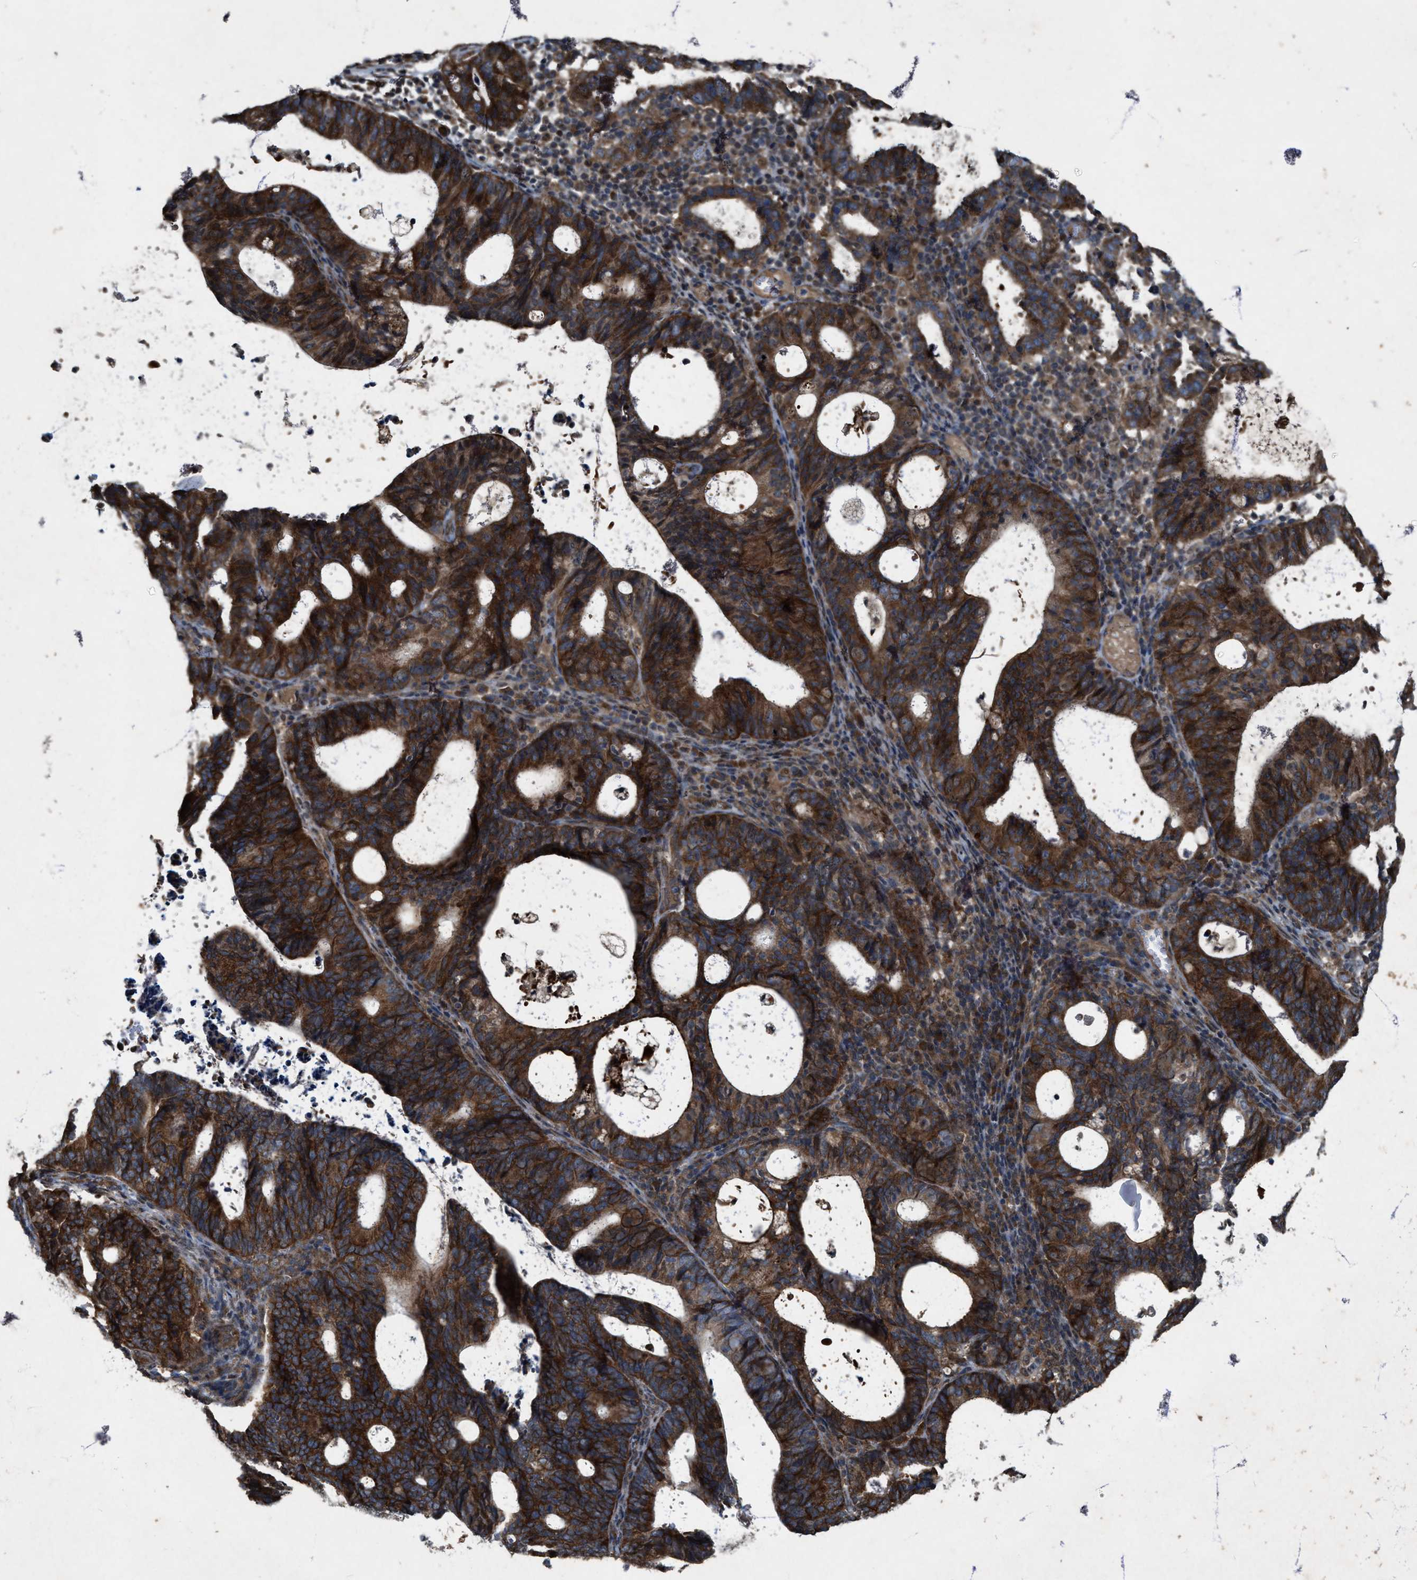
{"staining": {"intensity": "strong", "quantity": ">75%", "location": "cytoplasmic/membranous"}, "tissue": "endometrial cancer", "cell_type": "Tumor cells", "image_type": "cancer", "snomed": [{"axis": "morphology", "description": "Adenocarcinoma, NOS"}, {"axis": "topography", "description": "Uterus"}], "caption": "Brown immunohistochemical staining in adenocarcinoma (endometrial) demonstrates strong cytoplasmic/membranous staining in about >75% of tumor cells. (DAB (3,3'-diaminobenzidine) IHC, brown staining for protein, blue staining for nuclei).", "gene": "PDP2", "patient": {"sex": "female", "age": 83}}